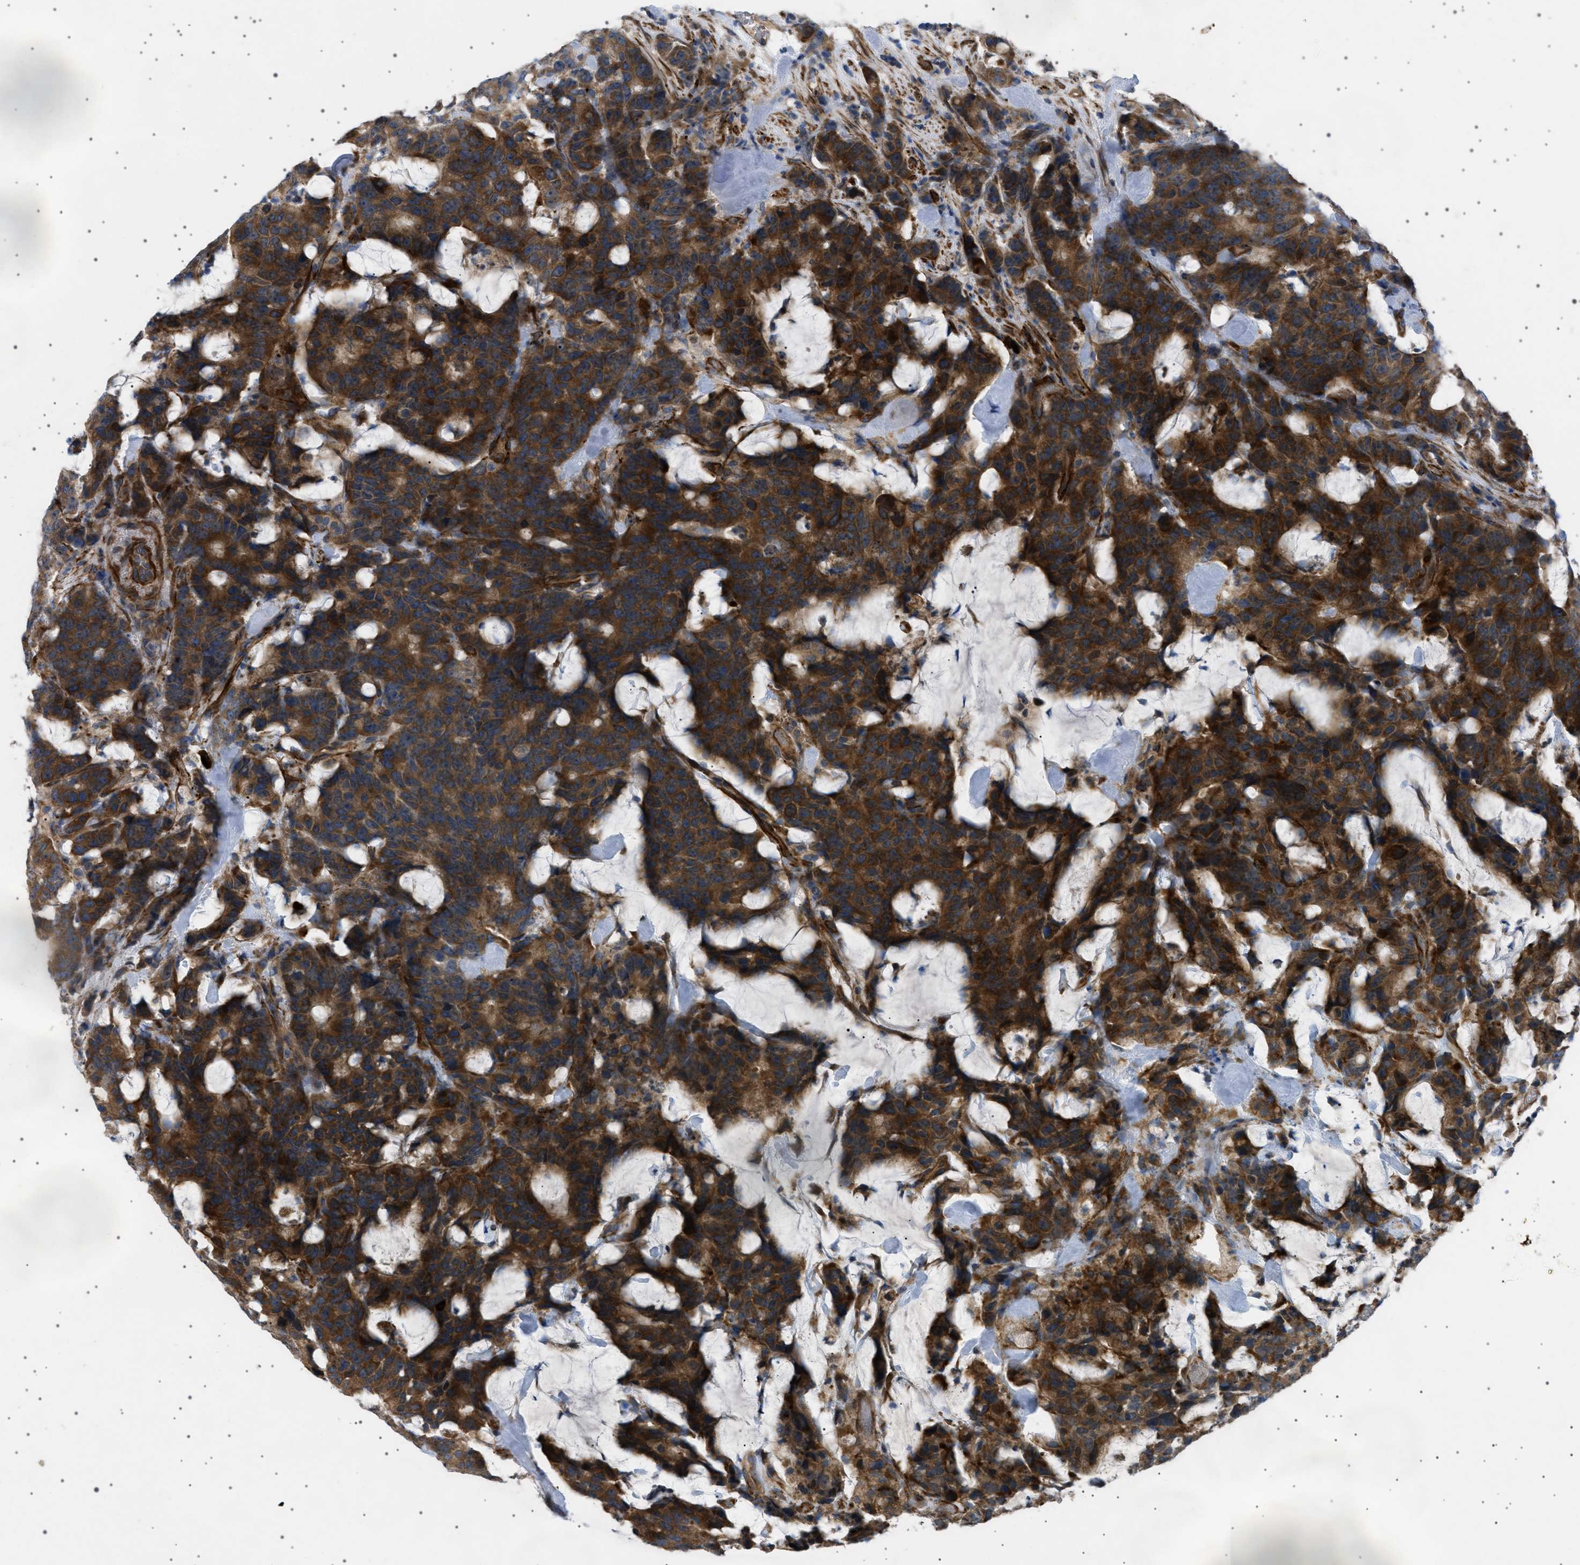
{"staining": {"intensity": "strong", "quantity": ">75%", "location": "cytoplasmic/membranous"}, "tissue": "colorectal cancer", "cell_type": "Tumor cells", "image_type": "cancer", "snomed": [{"axis": "morphology", "description": "Adenocarcinoma, NOS"}, {"axis": "topography", "description": "Colon"}], "caption": "Protein expression analysis of human colorectal cancer (adenocarcinoma) reveals strong cytoplasmic/membranous positivity in about >75% of tumor cells. (DAB (3,3'-diaminobenzidine) IHC, brown staining for protein, blue staining for nuclei).", "gene": "CCDC186", "patient": {"sex": "female", "age": 86}}